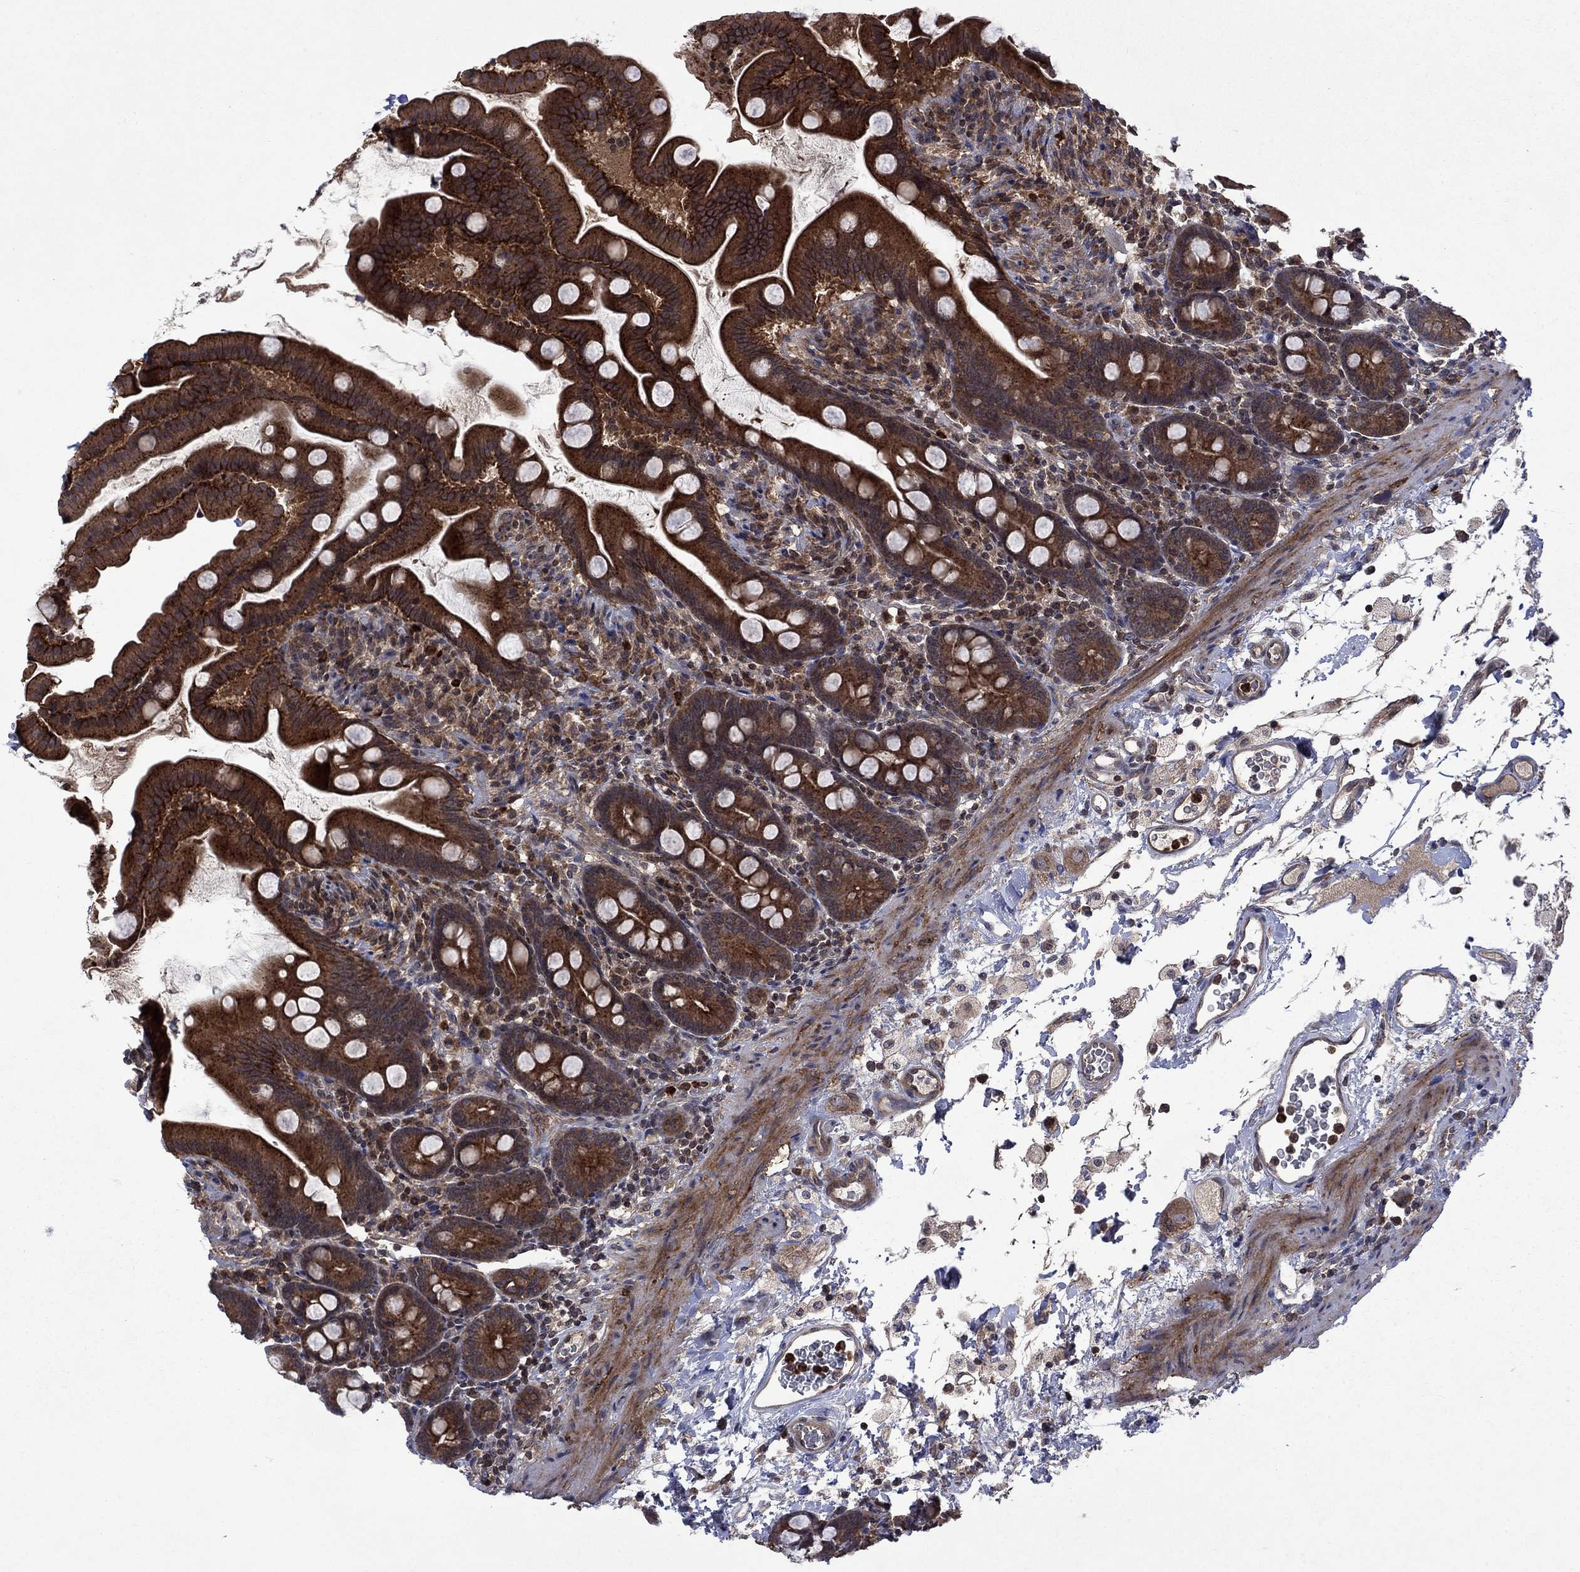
{"staining": {"intensity": "moderate", "quantity": ">75%", "location": "cytoplasmic/membranous"}, "tissue": "small intestine", "cell_type": "Glandular cells", "image_type": "normal", "snomed": [{"axis": "morphology", "description": "Normal tissue, NOS"}, {"axis": "topography", "description": "Small intestine"}], "caption": "Benign small intestine was stained to show a protein in brown. There is medium levels of moderate cytoplasmic/membranous positivity in about >75% of glandular cells.", "gene": "TMEM33", "patient": {"sex": "female", "age": 44}}